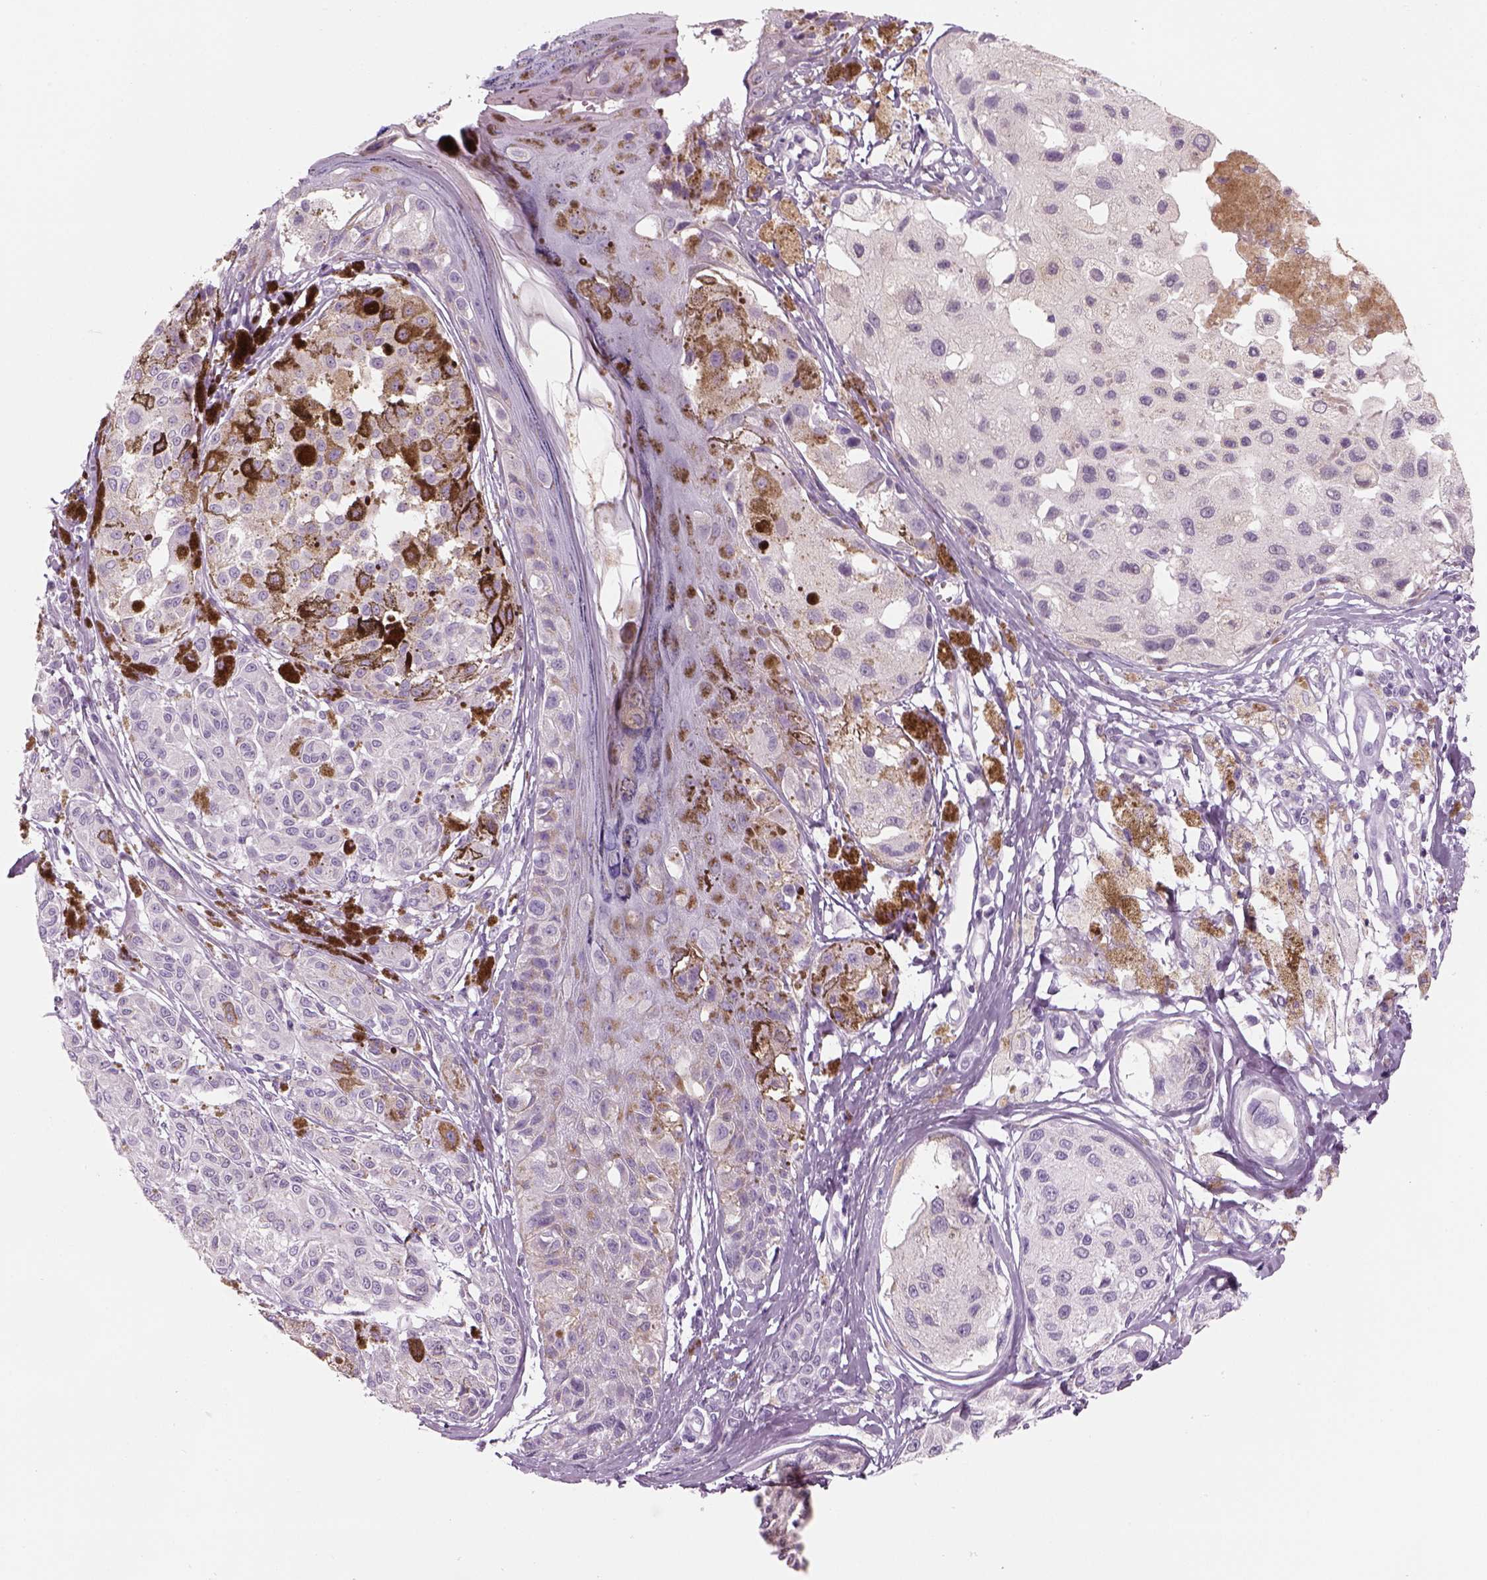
{"staining": {"intensity": "weak", "quantity": "<25%", "location": "cytoplasmic/membranous"}, "tissue": "melanoma", "cell_type": "Tumor cells", "image_type": "cancer", "snomed": [{"axis": "morphology", "description": "Malignant melanoma, NOS"}, {"axis": "topography", "description": "Skin"}], "caption": "The image shows no staining of tumor cells in malignant melanoma.", "gene": "KCNMB4", "patient": {"sex": "female", "age": 38}}